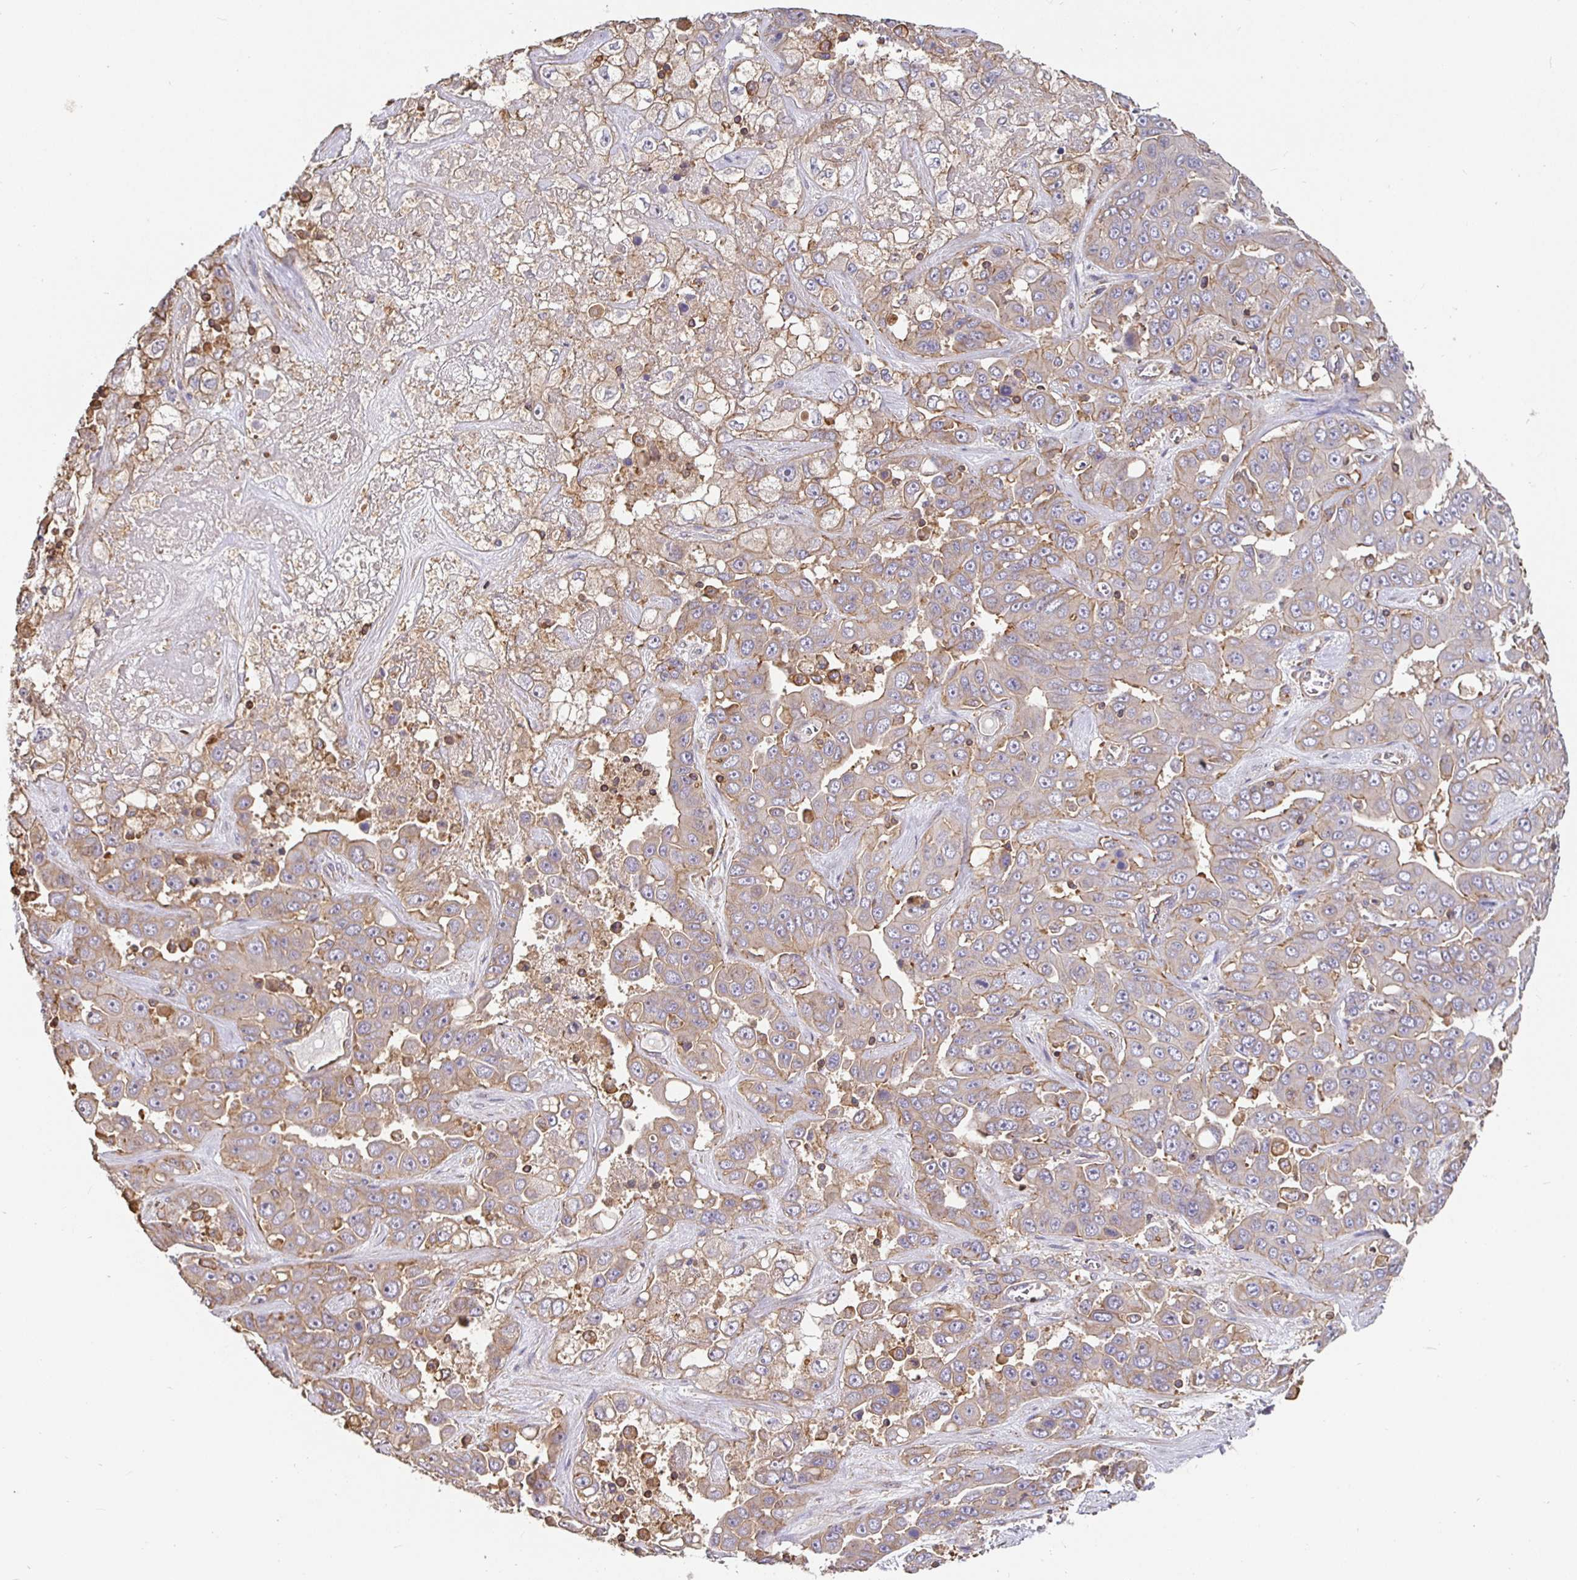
{"staining": {"intensity": "moderate", "quantity": "25%-75%", "location": "cytoplasmic/membranous"}, "tissue": "liver cancer", "cell_type": "Tumor cells", "image_type": "cancer", "snomed": [{"axis": "morphology", "description": "Cholangiocarcinoma"}, {"axis": "topography", "description": "Liver"}], "caption": "Tumor cells display medium levels of moderate cytoplasmic/membranous expression in about 25%-75% of cells in liver cholangiocarcinoma.", "gene": "C1QTNF7", "patient": {"sex": "female", "age": 52}}